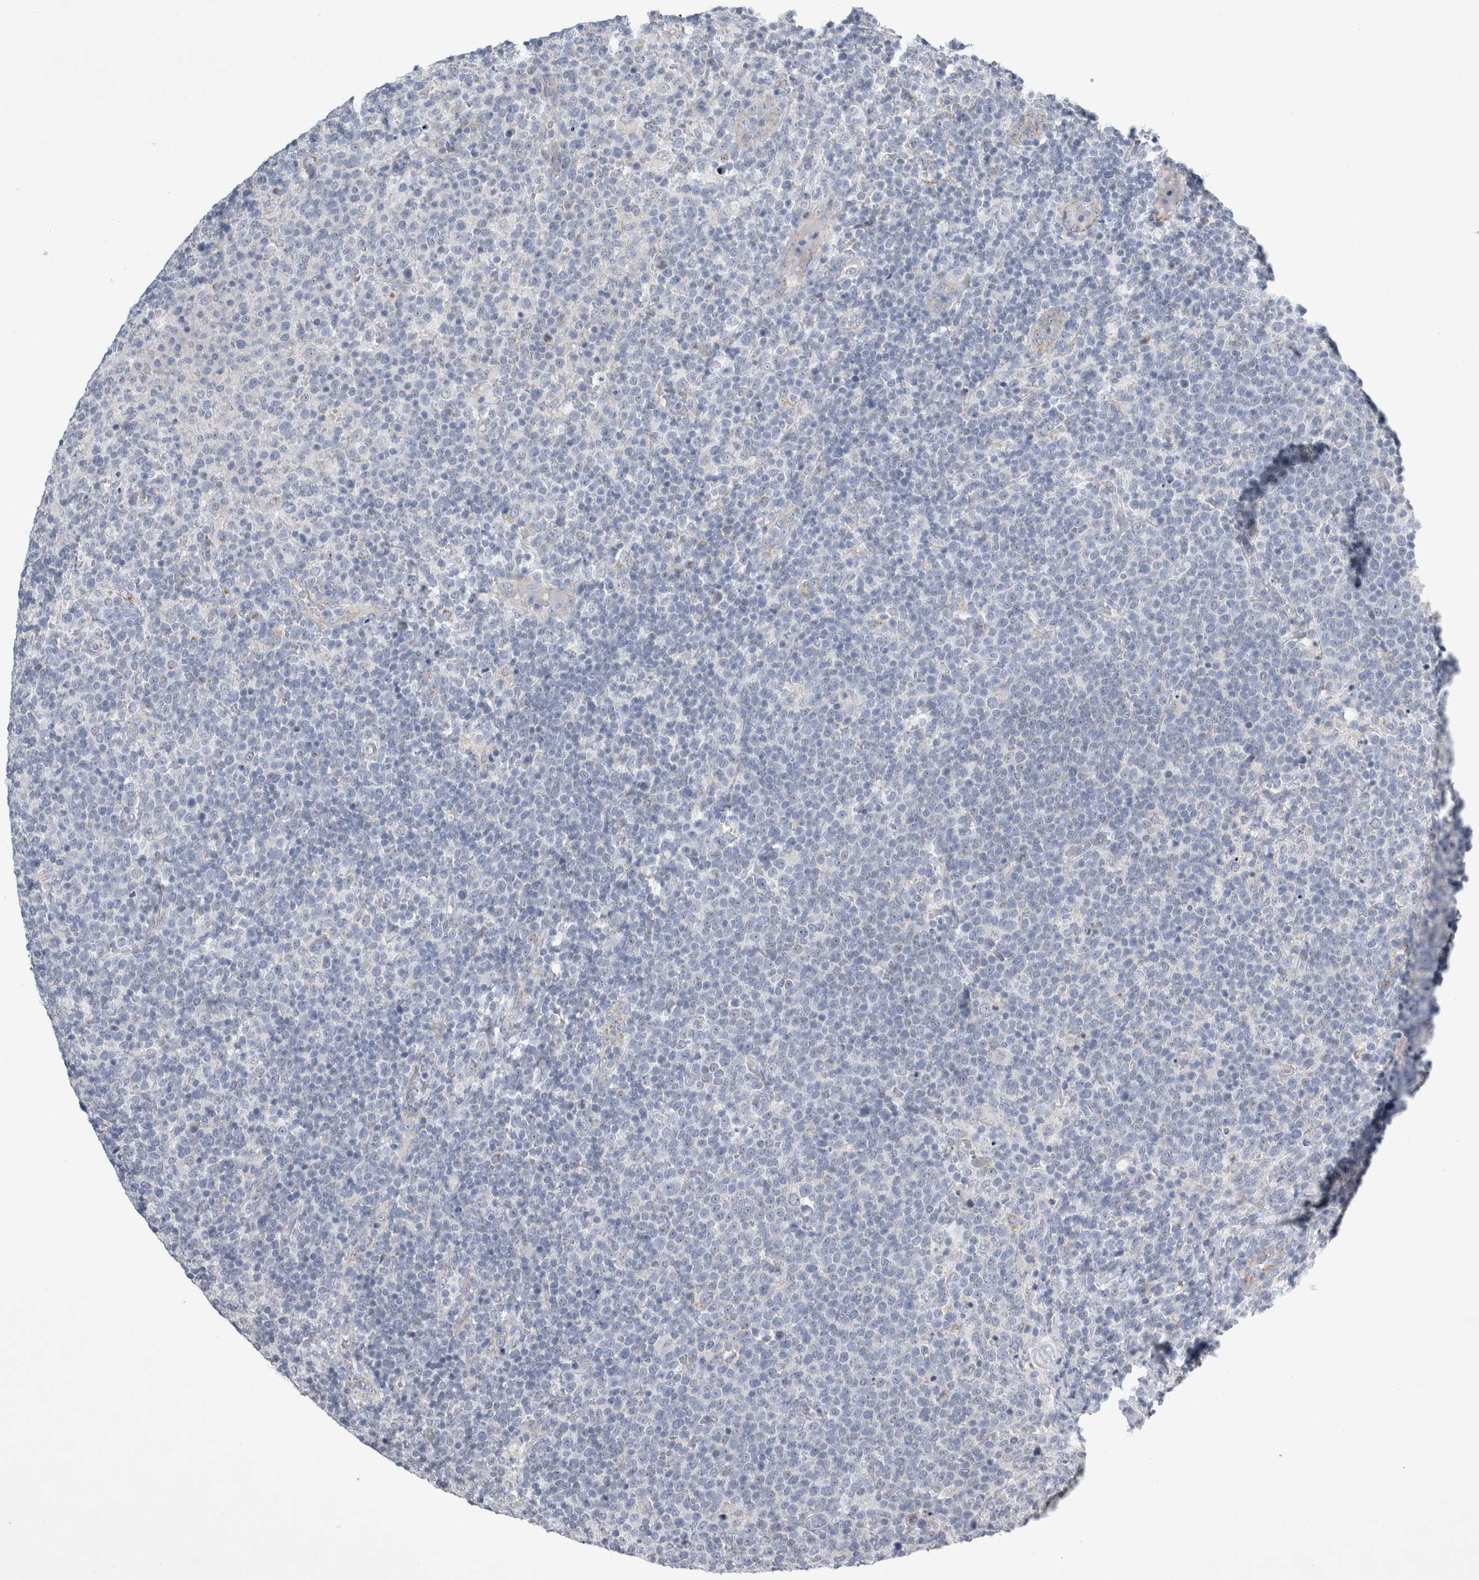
{"staining": {"intensity": "negative", "quantity": "none", "location": "none"}, "tissue": "lymphoma", "cell_type": "Tumor cells", "image_type": "cancer", "snomed": [{"axis": "morphology", "description": "Malignant lymphoma, non-Hodgkin's type, High grade"}, {"axis": "topography", "description": "Lymph node"}], "caption": "Immunohistochemical staining of malignant lymphoma, non-Hodgkin's type (high-grade) demonstrates no significant staining in tumor cells. (DAB immunohistochemistry (IHC) visualized using brightfield microscopy, high magnification).", "gene": "FXYD7", "patient": {"sex": "male", "age": 61}}